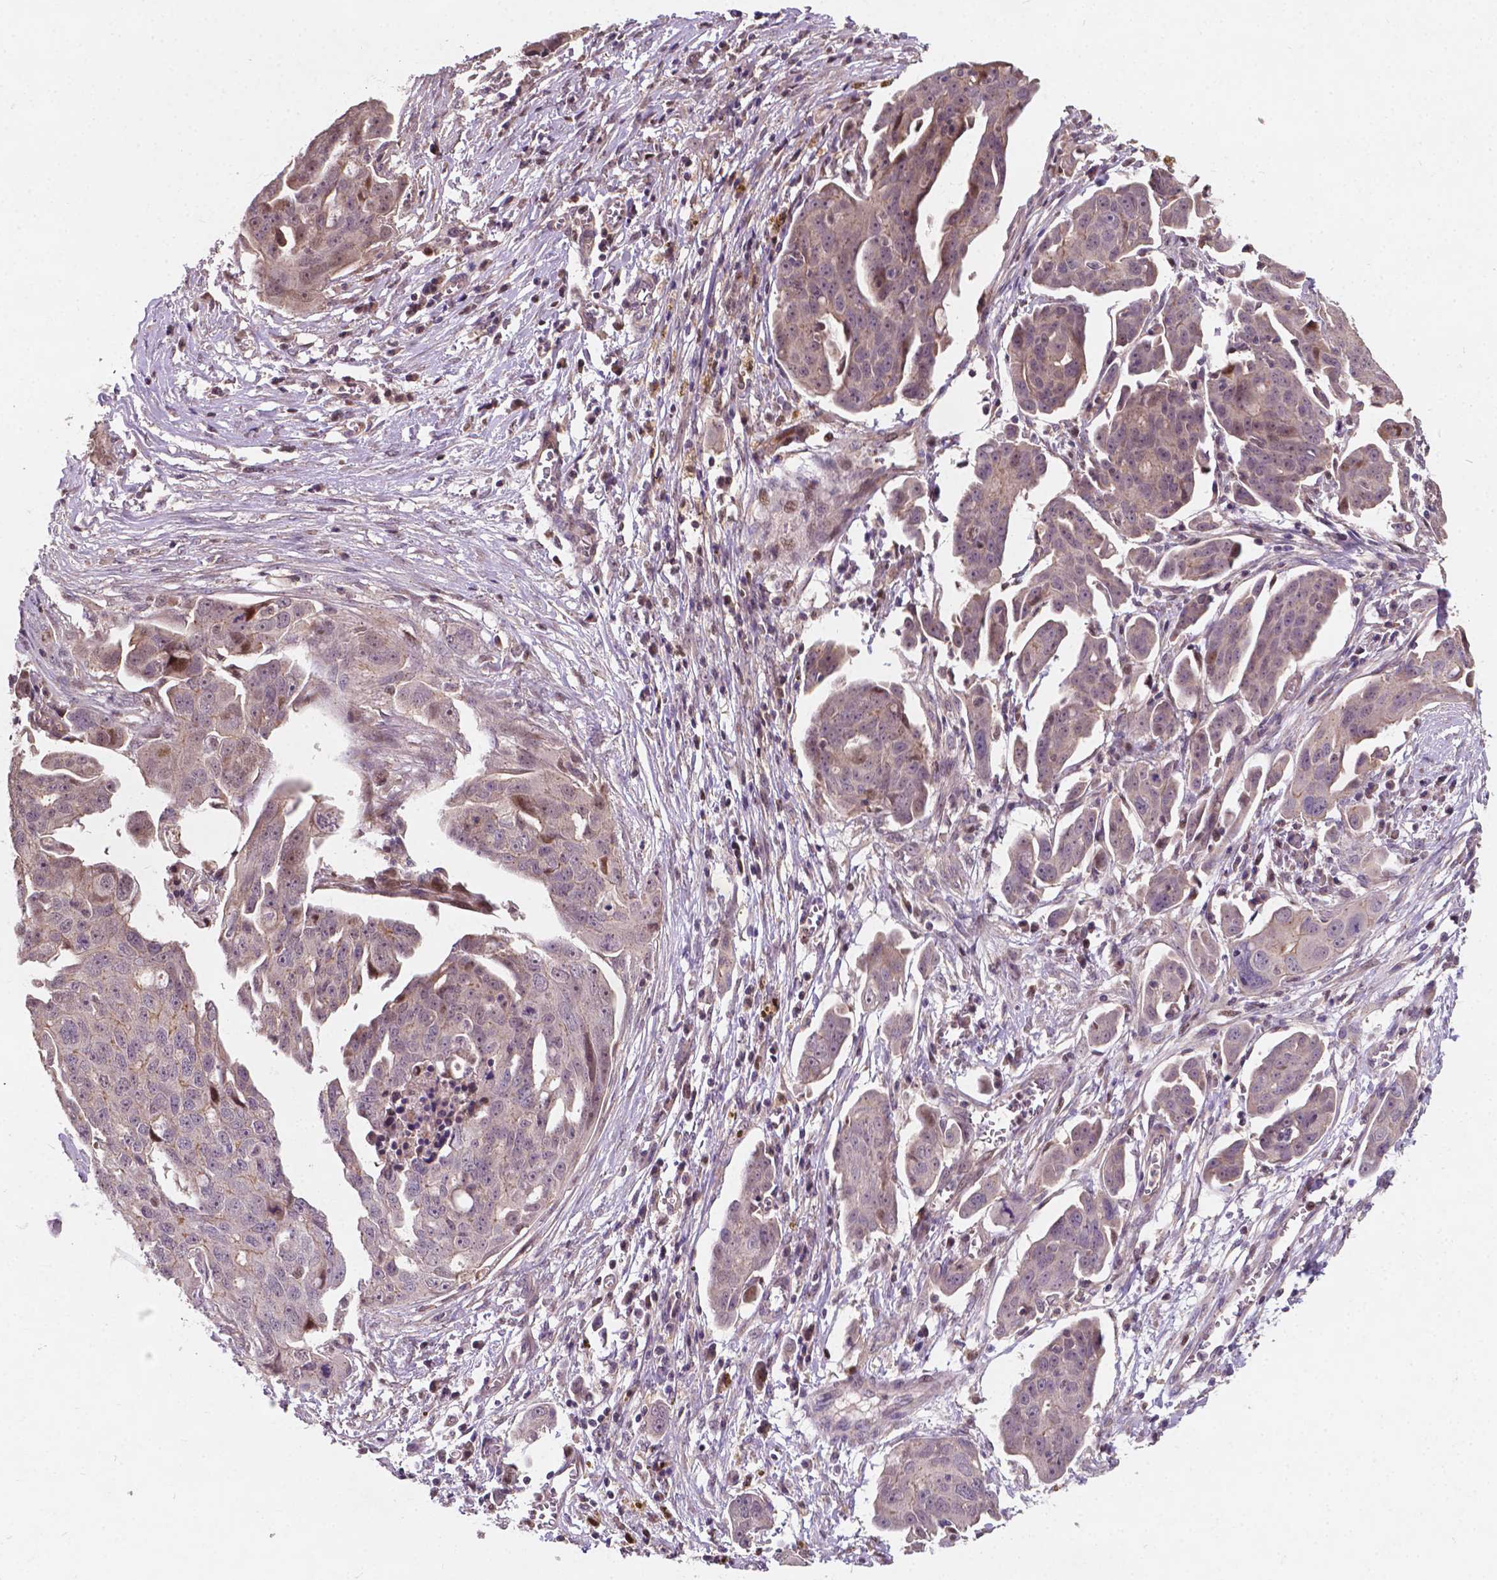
{"staining": {"intensity": "weak", "quantity": "<25%", "location": "cytoplasmic/membranous"}, "tissue": "ovarian cancer", "cell_type": "Tumor cells", "image_type": "cancer", "snomed": [{"axis": "morphology", "description": "Carcinoma, endometroid"}, {"axis": "topography", "description": "Ovary"}], "caption": "Ovarian cancer was stained to show a protein in brown. There is no significant positivity in tumor cells. (DAB (3,3'-diaminobenzidine) immunohistochemistry (IHC) with hematoxylin counter stain).", "gene": "DUSP16", "patient": {"sex": "female", "age": 70}}